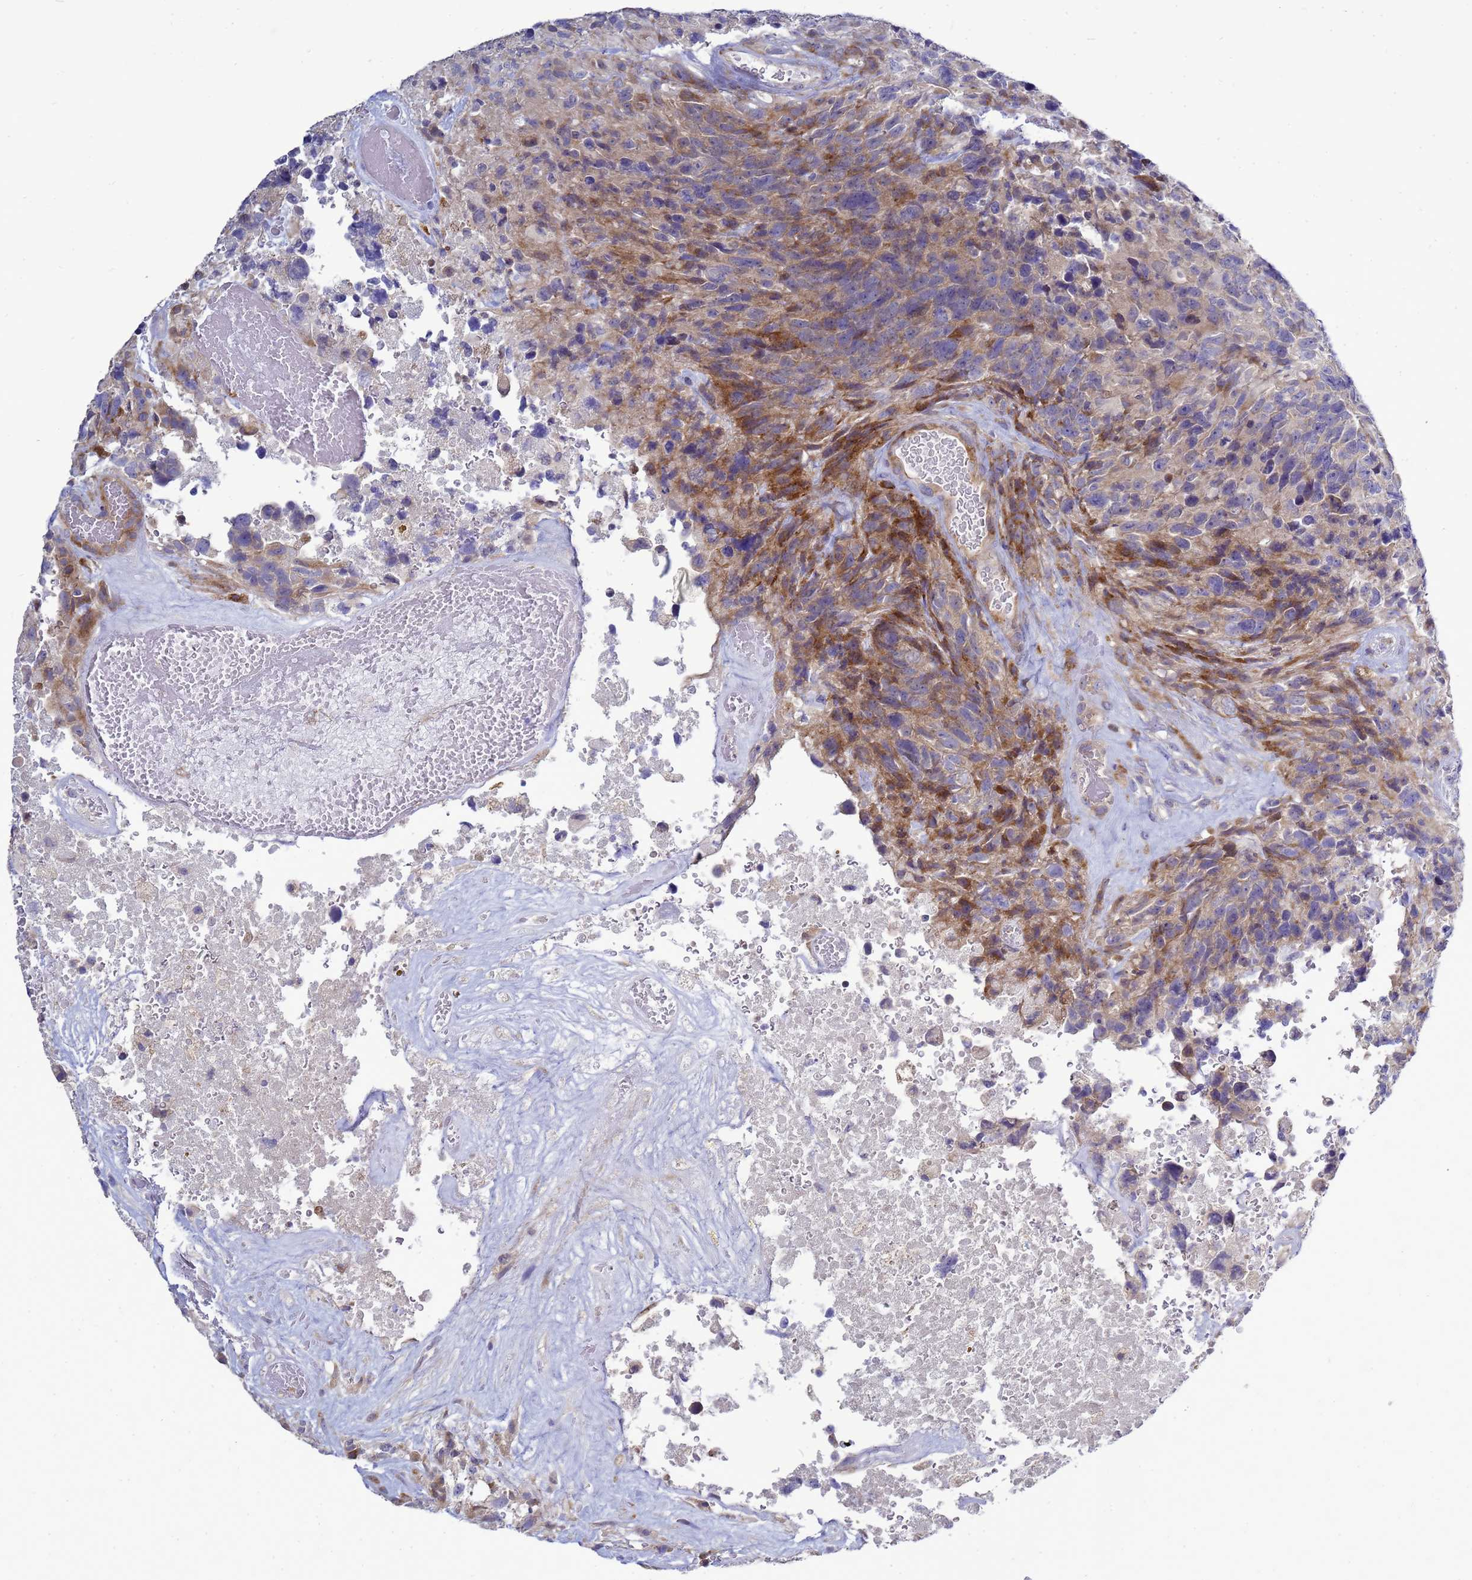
{"staining": {"intensity": "moderate", "quantity": "<25%", "location": "cytoplasmic/membranous"}, "tissue": "glioma", "cell_type": "Tumor cells", "image_type": "cancer", "snomed": [{"axis": "morphology", "description": "Glioma, malignant, High grade"}, {"axis": "topography", "description": "Brain"}], "caption": "High-grade glioma (malignant) stained with a brown dye reveals moderate cytoplasmic/membranous positive staining in approximately <25% of tumor cells.", "gene": "MON1B", "patient": {"sex": "male", "age": 69}}